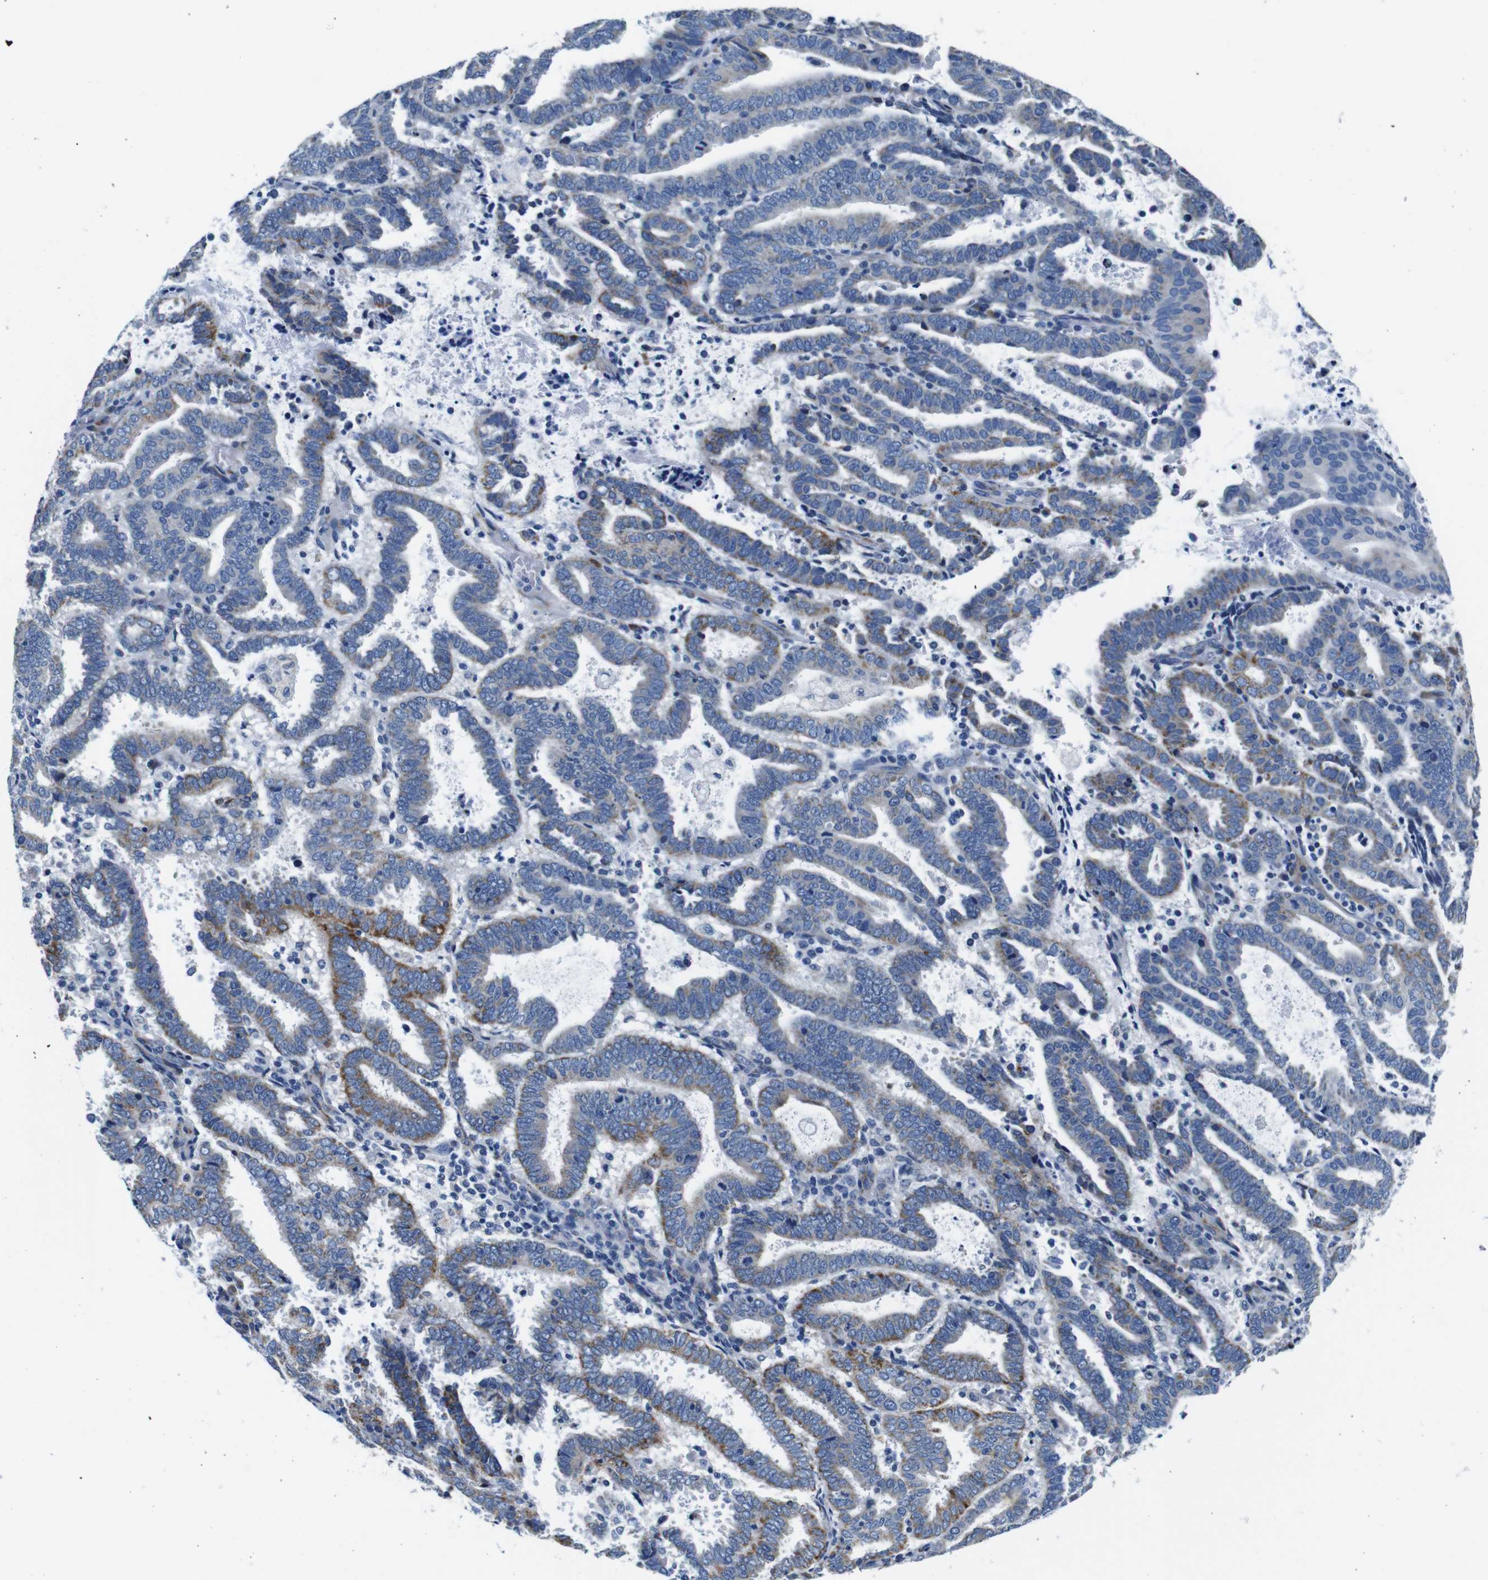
{"staining": {"intensity": "moderate", "quantity": "25%-75%", "location": "cytoplasmic/membranous"}, "tissue": "endometrial cancer", "cell_type": "Tumor cells", "image_type": "cancer", "snomed": [{"axis": "morphology", "description": "Adenocarcinoma, NOS"}, {"axis": "topography", "description": "Uterus"}], "caption": "A high-resolution histopathology image shows IHC staining of endometrial adenocarcinoma, which reveals moderate cytoplasmic/membranous expression in about 25%-75% of tumor cells. Using DAB (brown) and hematoxylin (blue) stains, captured at high magnification using brightfield microscopy.", "gene": "SNX19", "patient": {"sex": "female", "age": 83}}